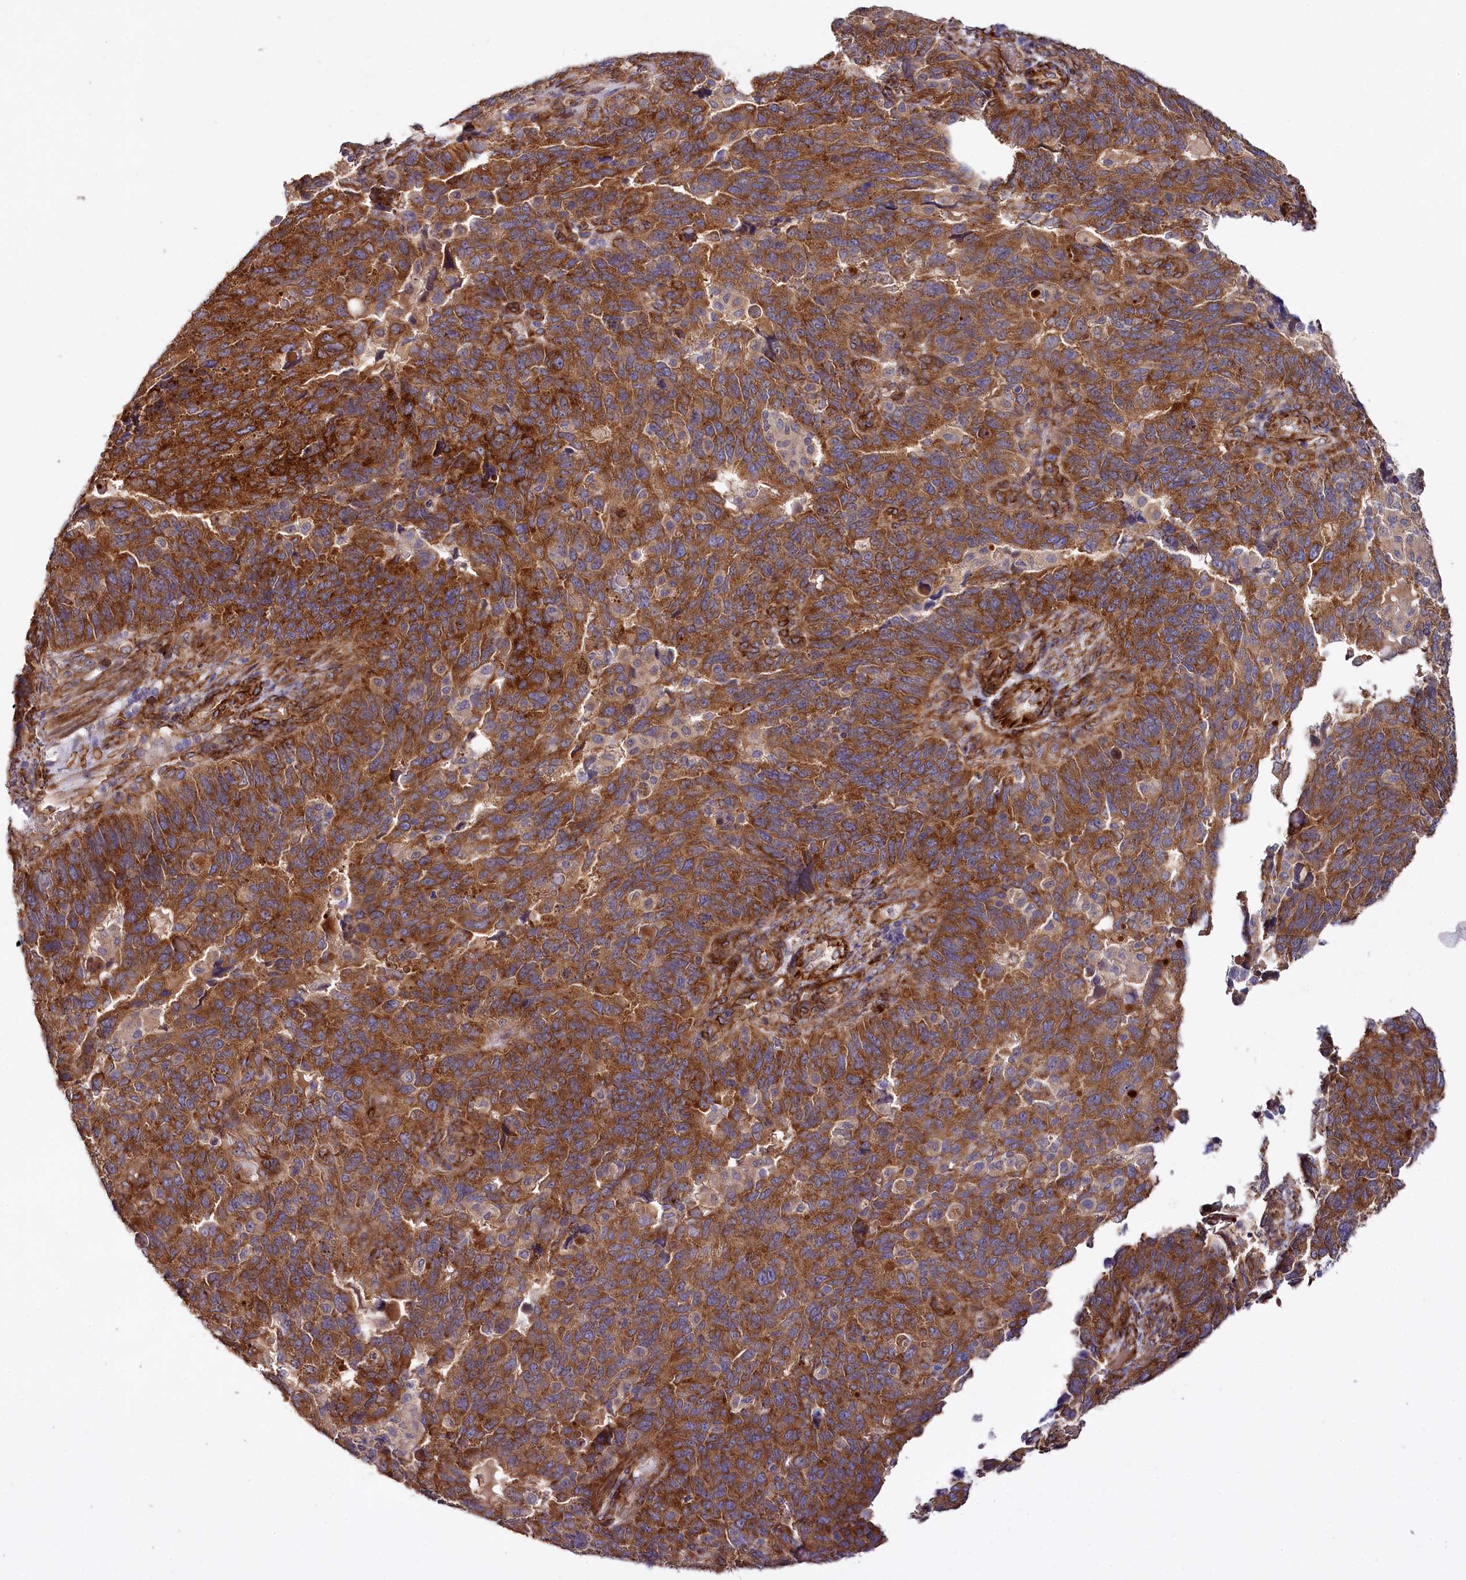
{"staining": {"intensity": "strong", "quantity": ">75%", "location": "cytoplasmic/membranous"}, "tissue": "endometrial cancer", "cell_type": "Tumor cells", "image_type": "cancer", "snomed": [{"axis": "morphology", "description": "Adenocarcinoma, NOS"}, {"axis": "topography", "description": "Endometrium"}], "caption": "An IHC image of tumor tissue is shown. Protein staining in brown highlights strong cytoplasmic/membranous positivity in endometrial adenocarcinoma within tumor cells.", "gene": "SPATS2", "patient": {"sex": "female", "age": 66}}